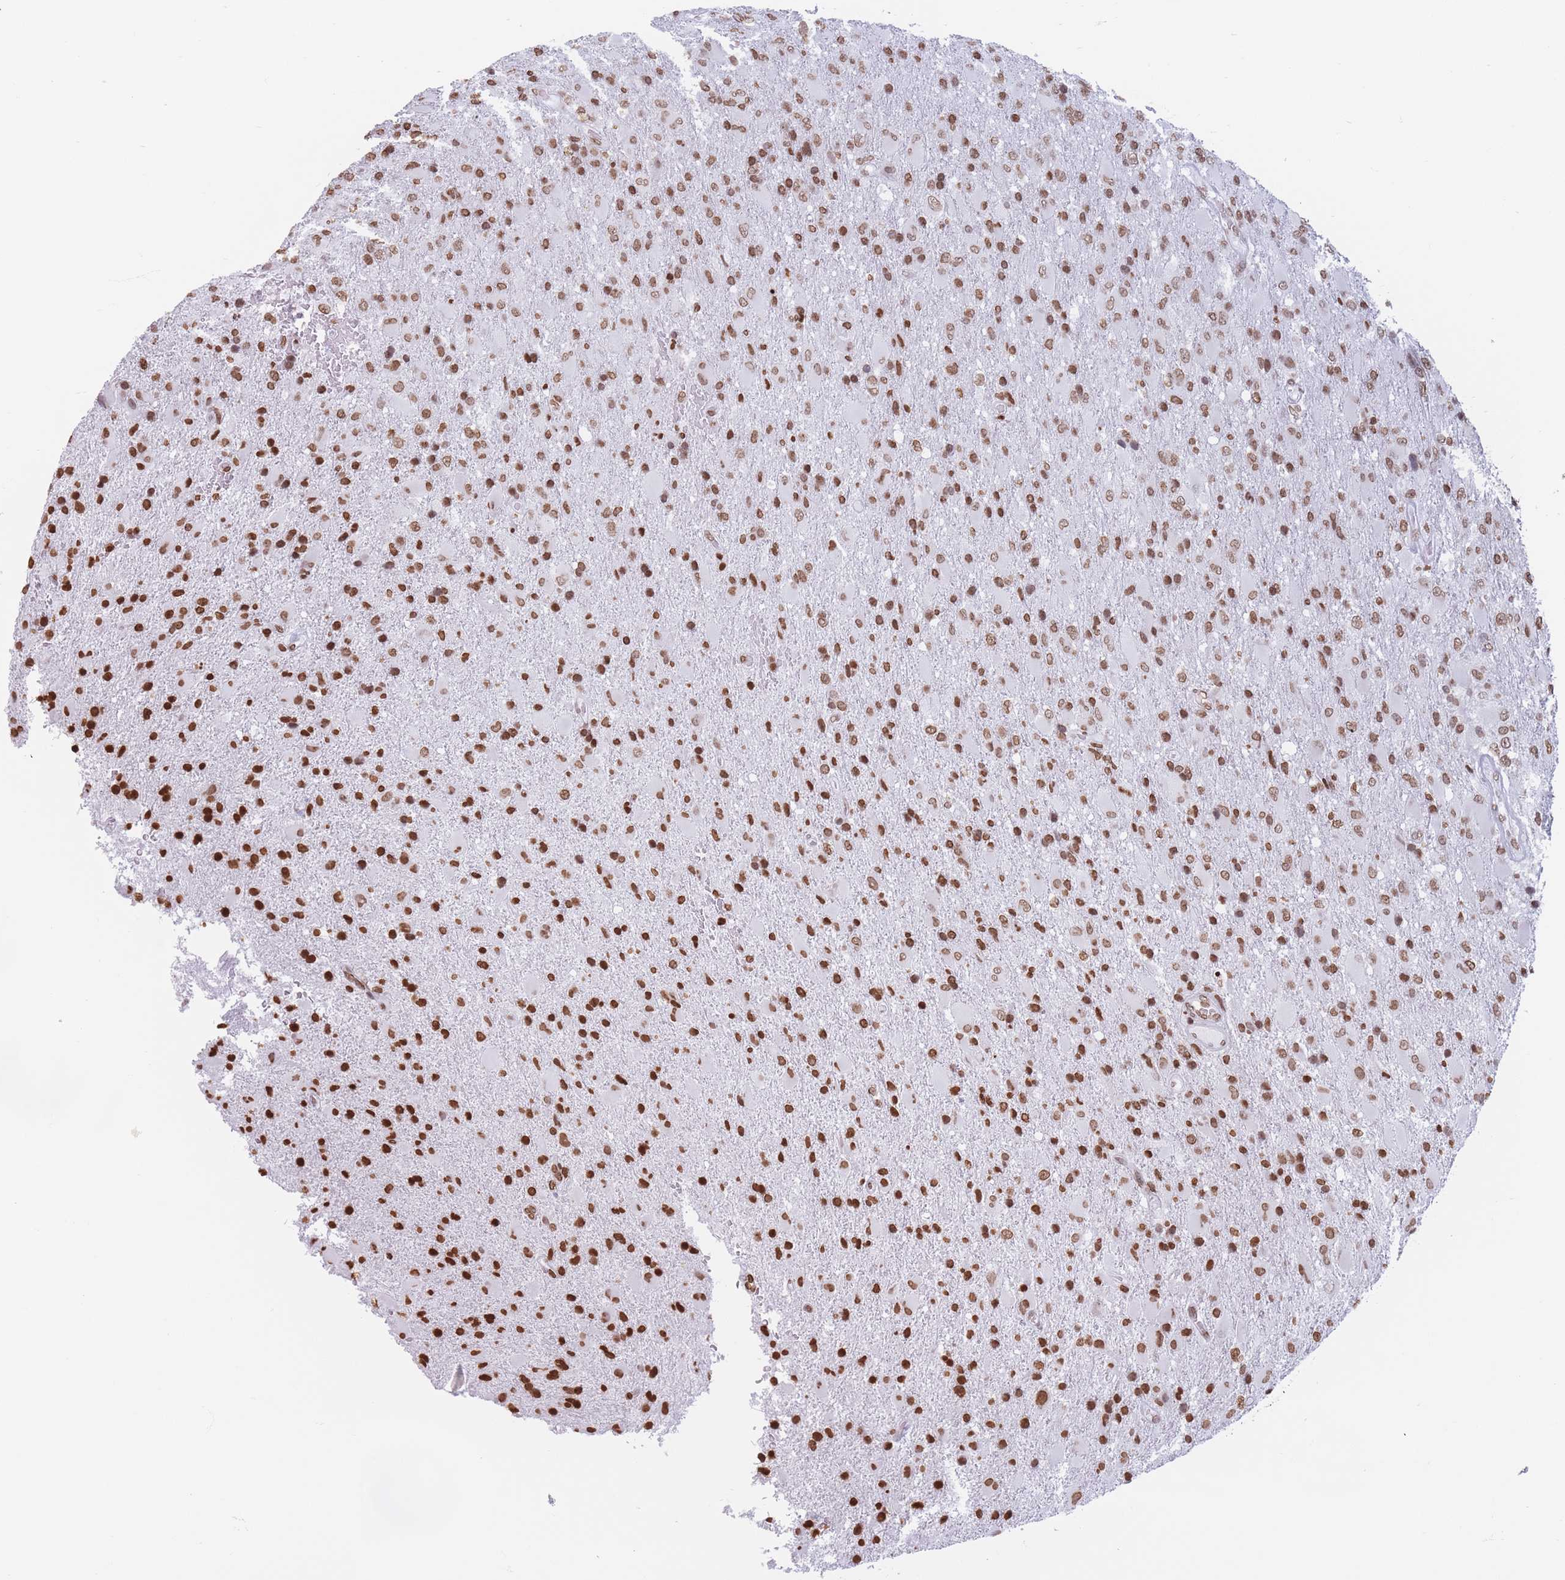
{"staining": {"intensity": "strong", "quantity": ">75%", "location": "nuclear"}, "tissue": "glioma", "cell_type": "Tumor cells", "image_type": "cancer", "snomed": [{"axis": "morphology", "description": "Glioma, malignant, Low grade"}, {"axis": "topography", "description": "Brain"}], "caption": "IHC (DAB) staining of human glioma displays strong nuclear protein positivity in about >75% of tumor cells. (Brightfield microscopy of DAB IHC at high magnification).", "gene": "RYK", "patient": {"sex": "male", "age": 65}}